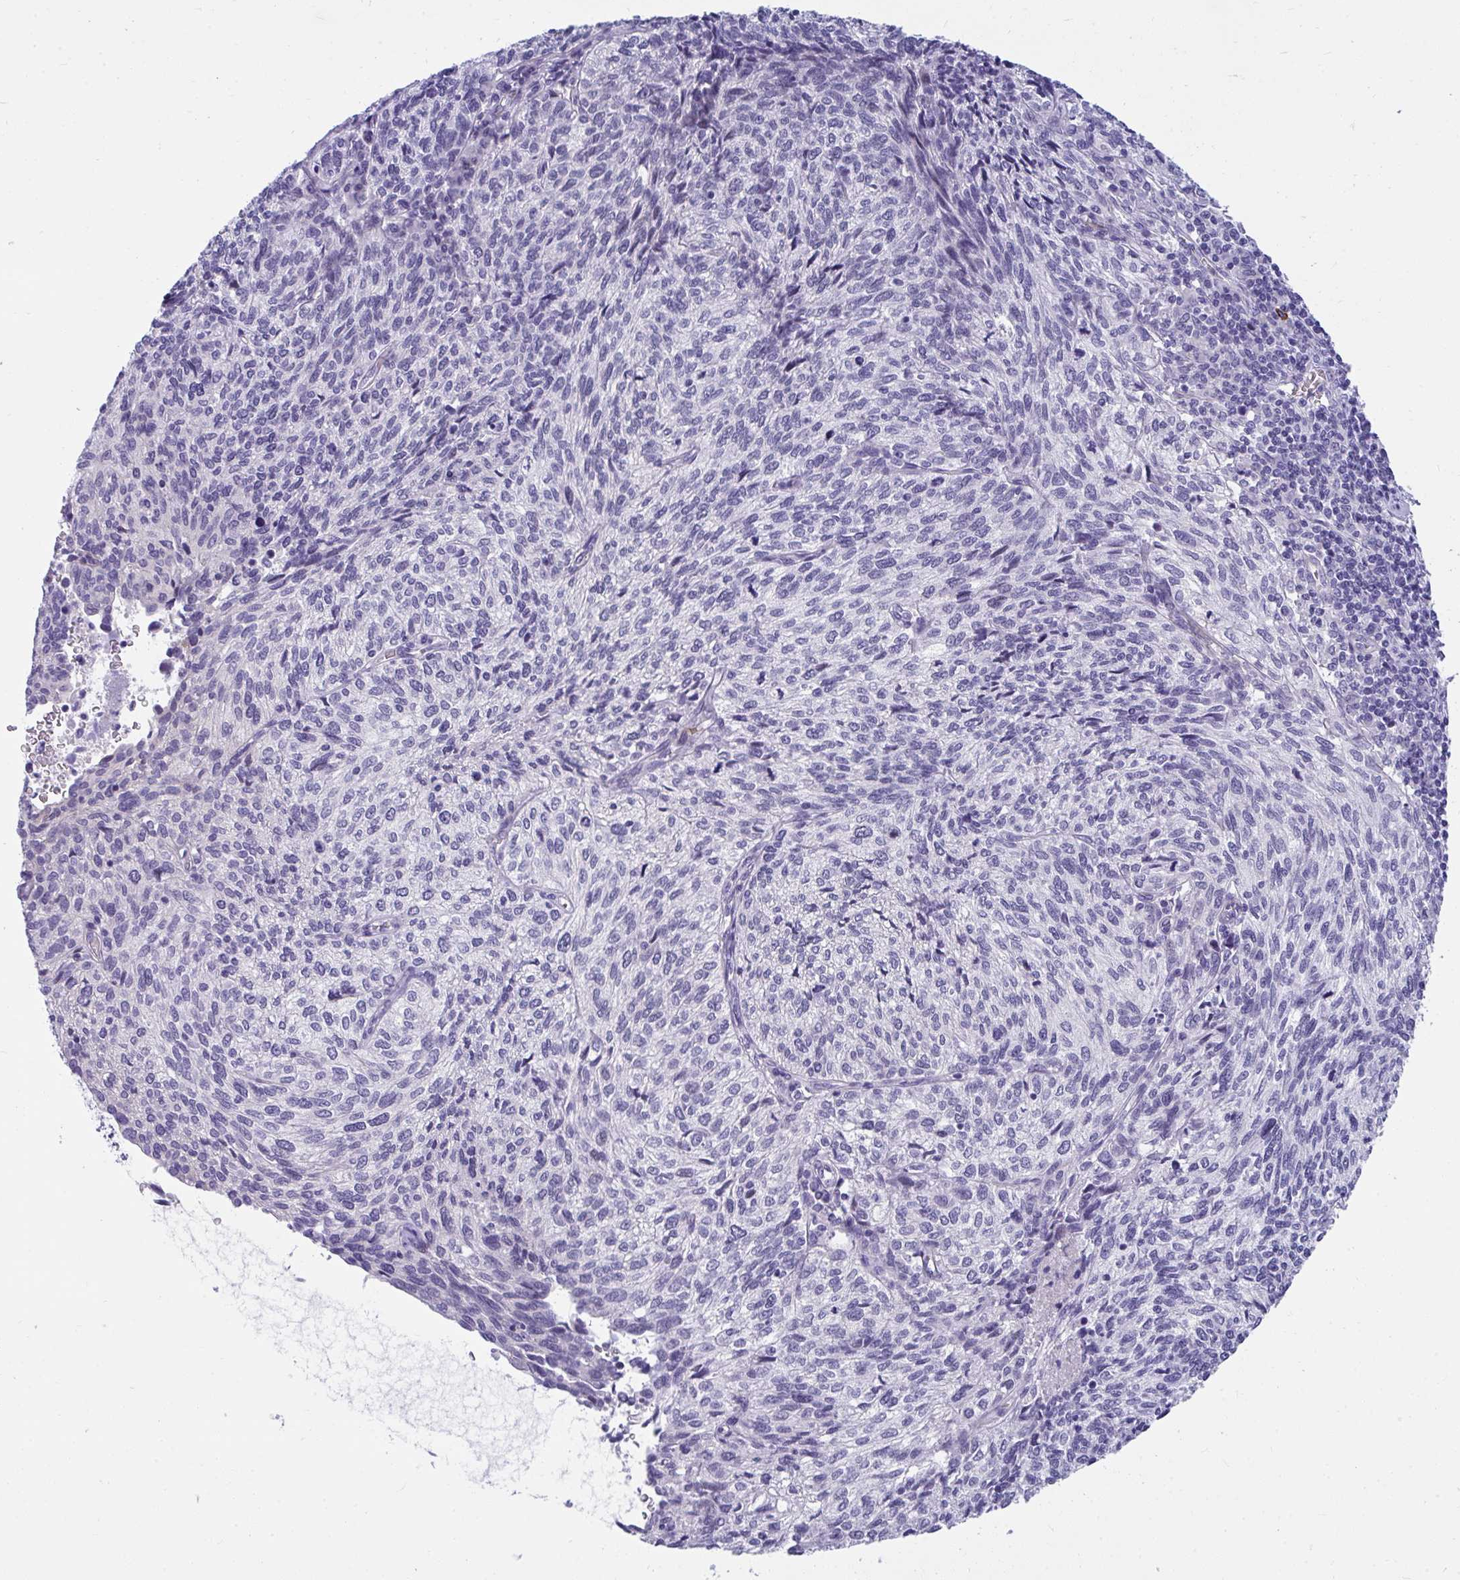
{"staining": {"intensity": "negative", "quantity": "none", "location": "none"}, "tissue": "cervical cancer", "cell_type": "Tumor cells", "image_type": "cancer", "snomed": [{"axis": "morphology", "description": "Squamous cell carcinoma, NOS"}, {"axis": "topography", "description": "Cervix"}], "caption": "Immunohistochemical staining of squamous cell carcinoma (cervical) shows no significant expression in tumor cells.", "gene": "TSBP1", "patient": {"sex": "female", "age": 45}}